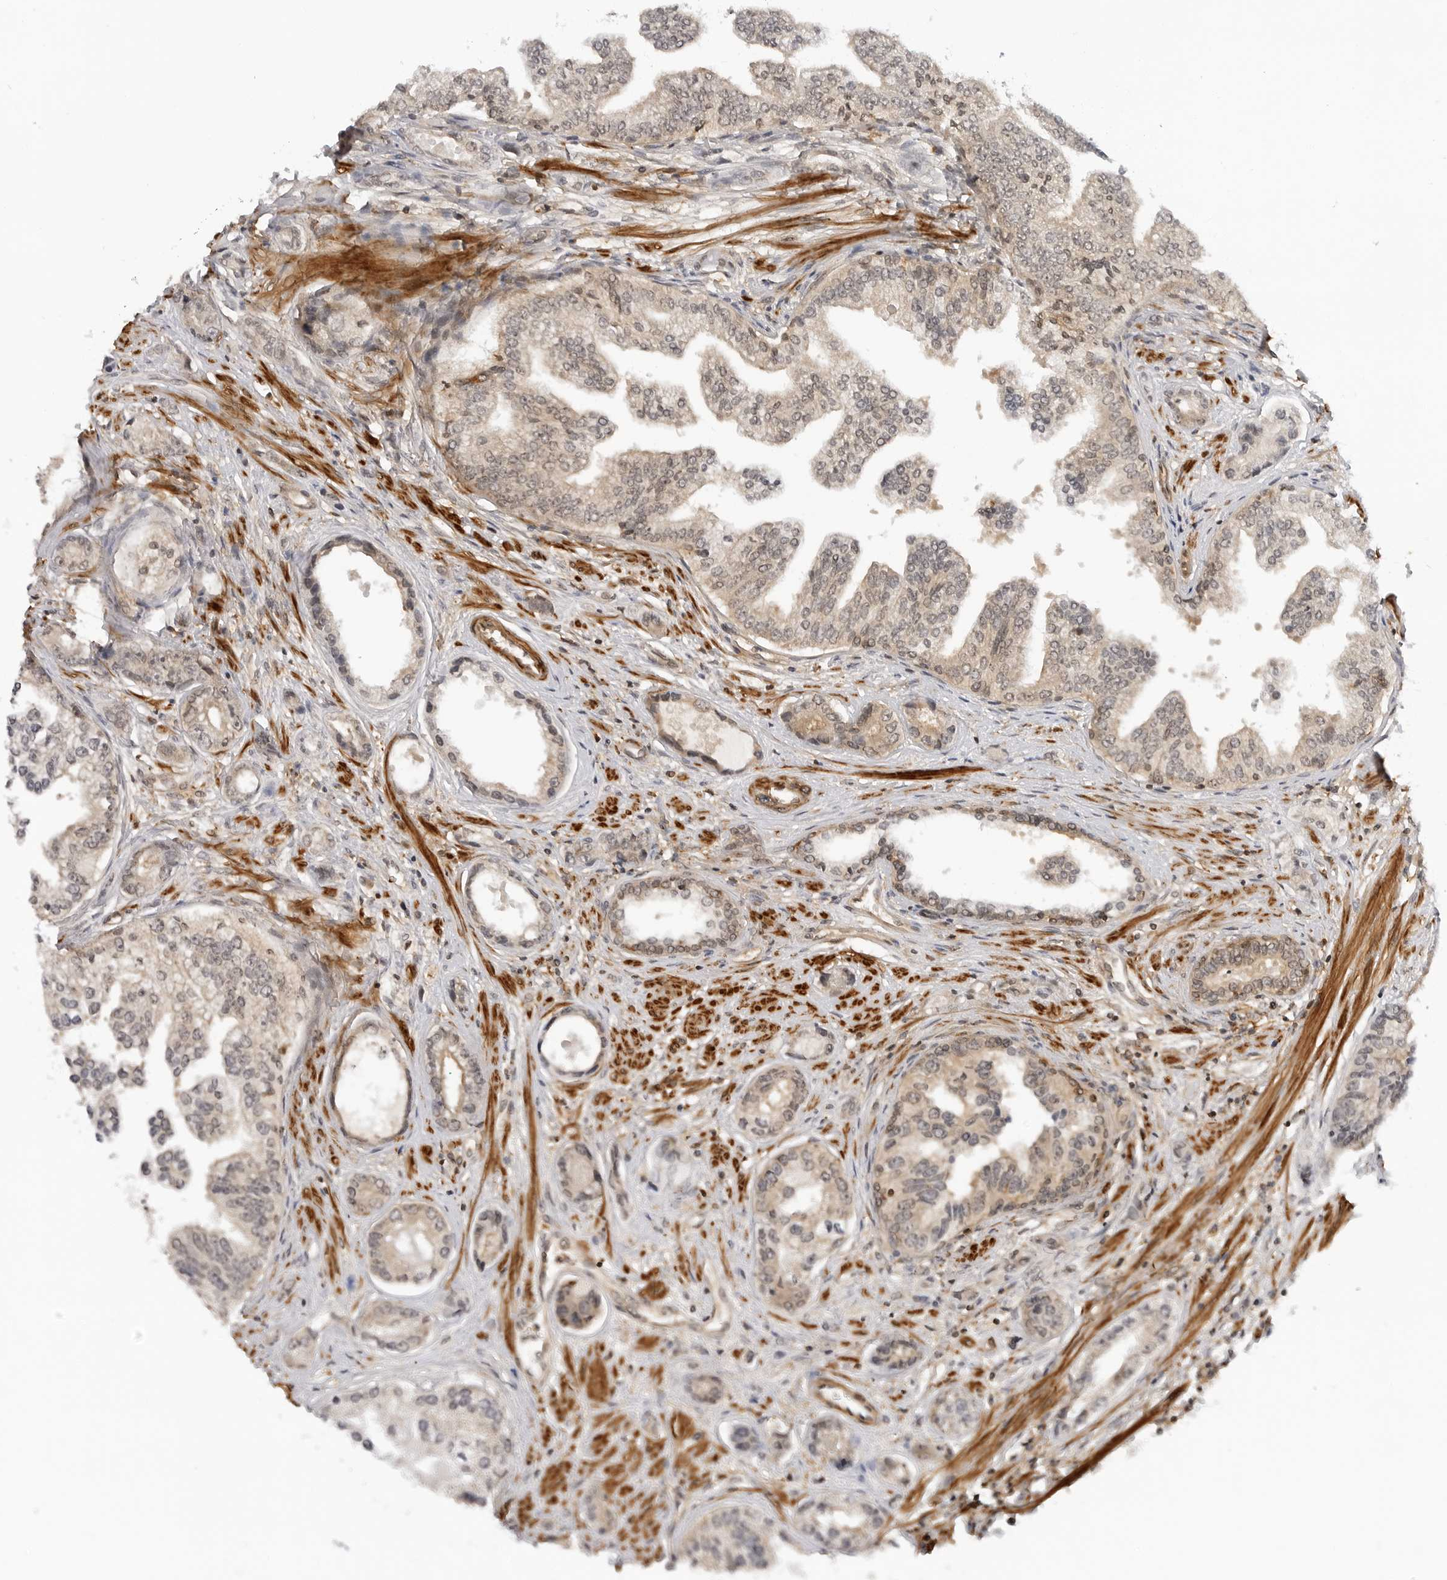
{"staining": {"intensity": "weak", "quantity": "25%-75%", "location": "cytoplasmic/membranous"}, "tissue": "prostate cancer", "cell_type": "Tumor cells", "image_type": "cancer", "snomed": [{"axis": "morphology", "description": "Adenocarcinoma, High grade"}, {"axis": "topography", "description": "Prostate"}], "caption": "Prostate cancer (adenocarcinoma (high-grade)) was stained to show a protein in brown. There is low levels of weak cytoplasmic/membranous positivity in about 25%-75% of tumor cells.", "gene": "MAP2K5", "patient": {"sex": "male", "age": 61}}